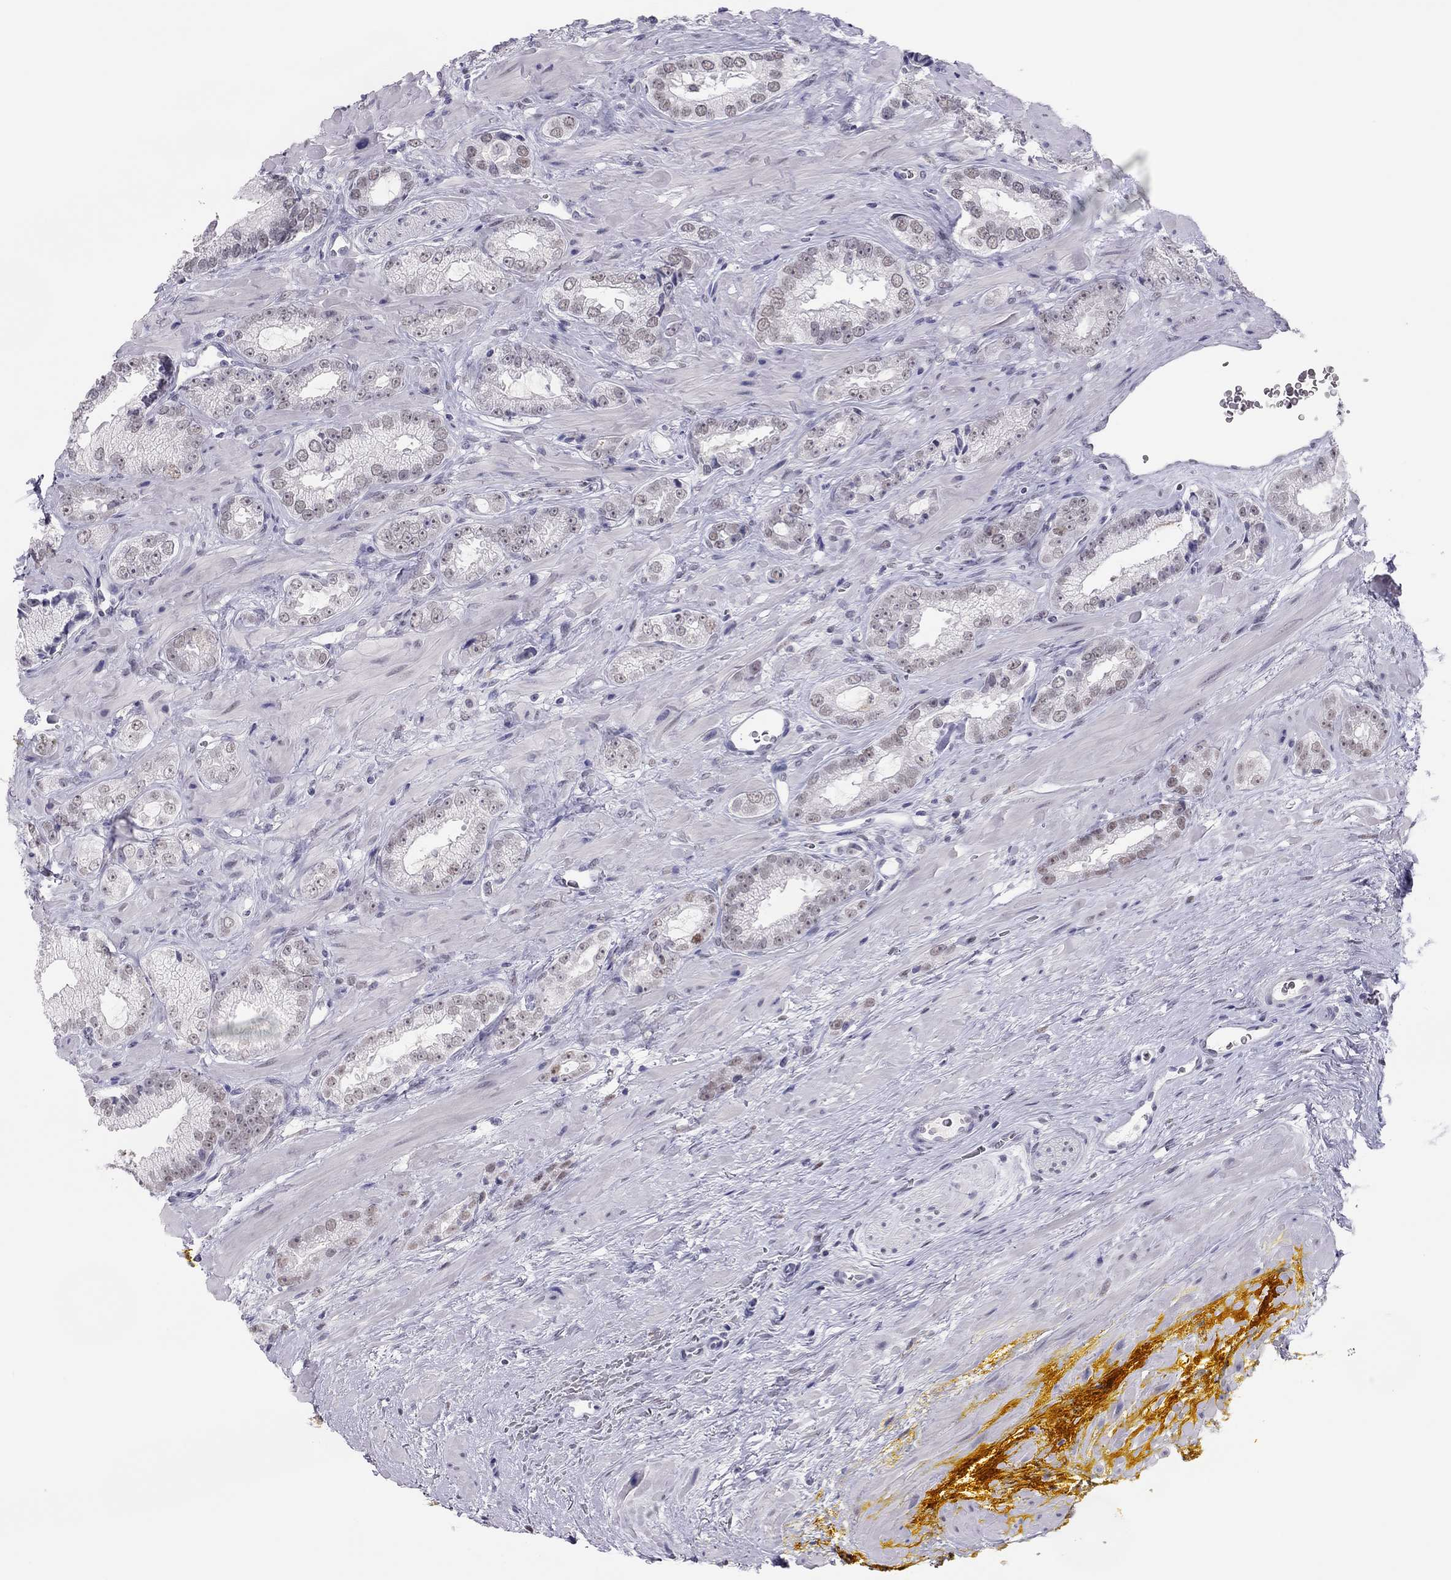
{"staining": {"intensity": "weak", "quantity": "<25%", "location": "nuclear"}, "tissue": "prostate cancer", "cell_type": "Tumor cells", "image_type": "cancer", "snomed": [{"axis": "morphology", "description": "Adenocarcinoma, NOS"}, {"axis": "topography", "description": "Prostate"}], "caption": "Prostate cancer stained for a protein using IHC displays no positivity tumor cells.", "gene": "PHOX2A", "patient": {"sex": "male", "age": 67}}